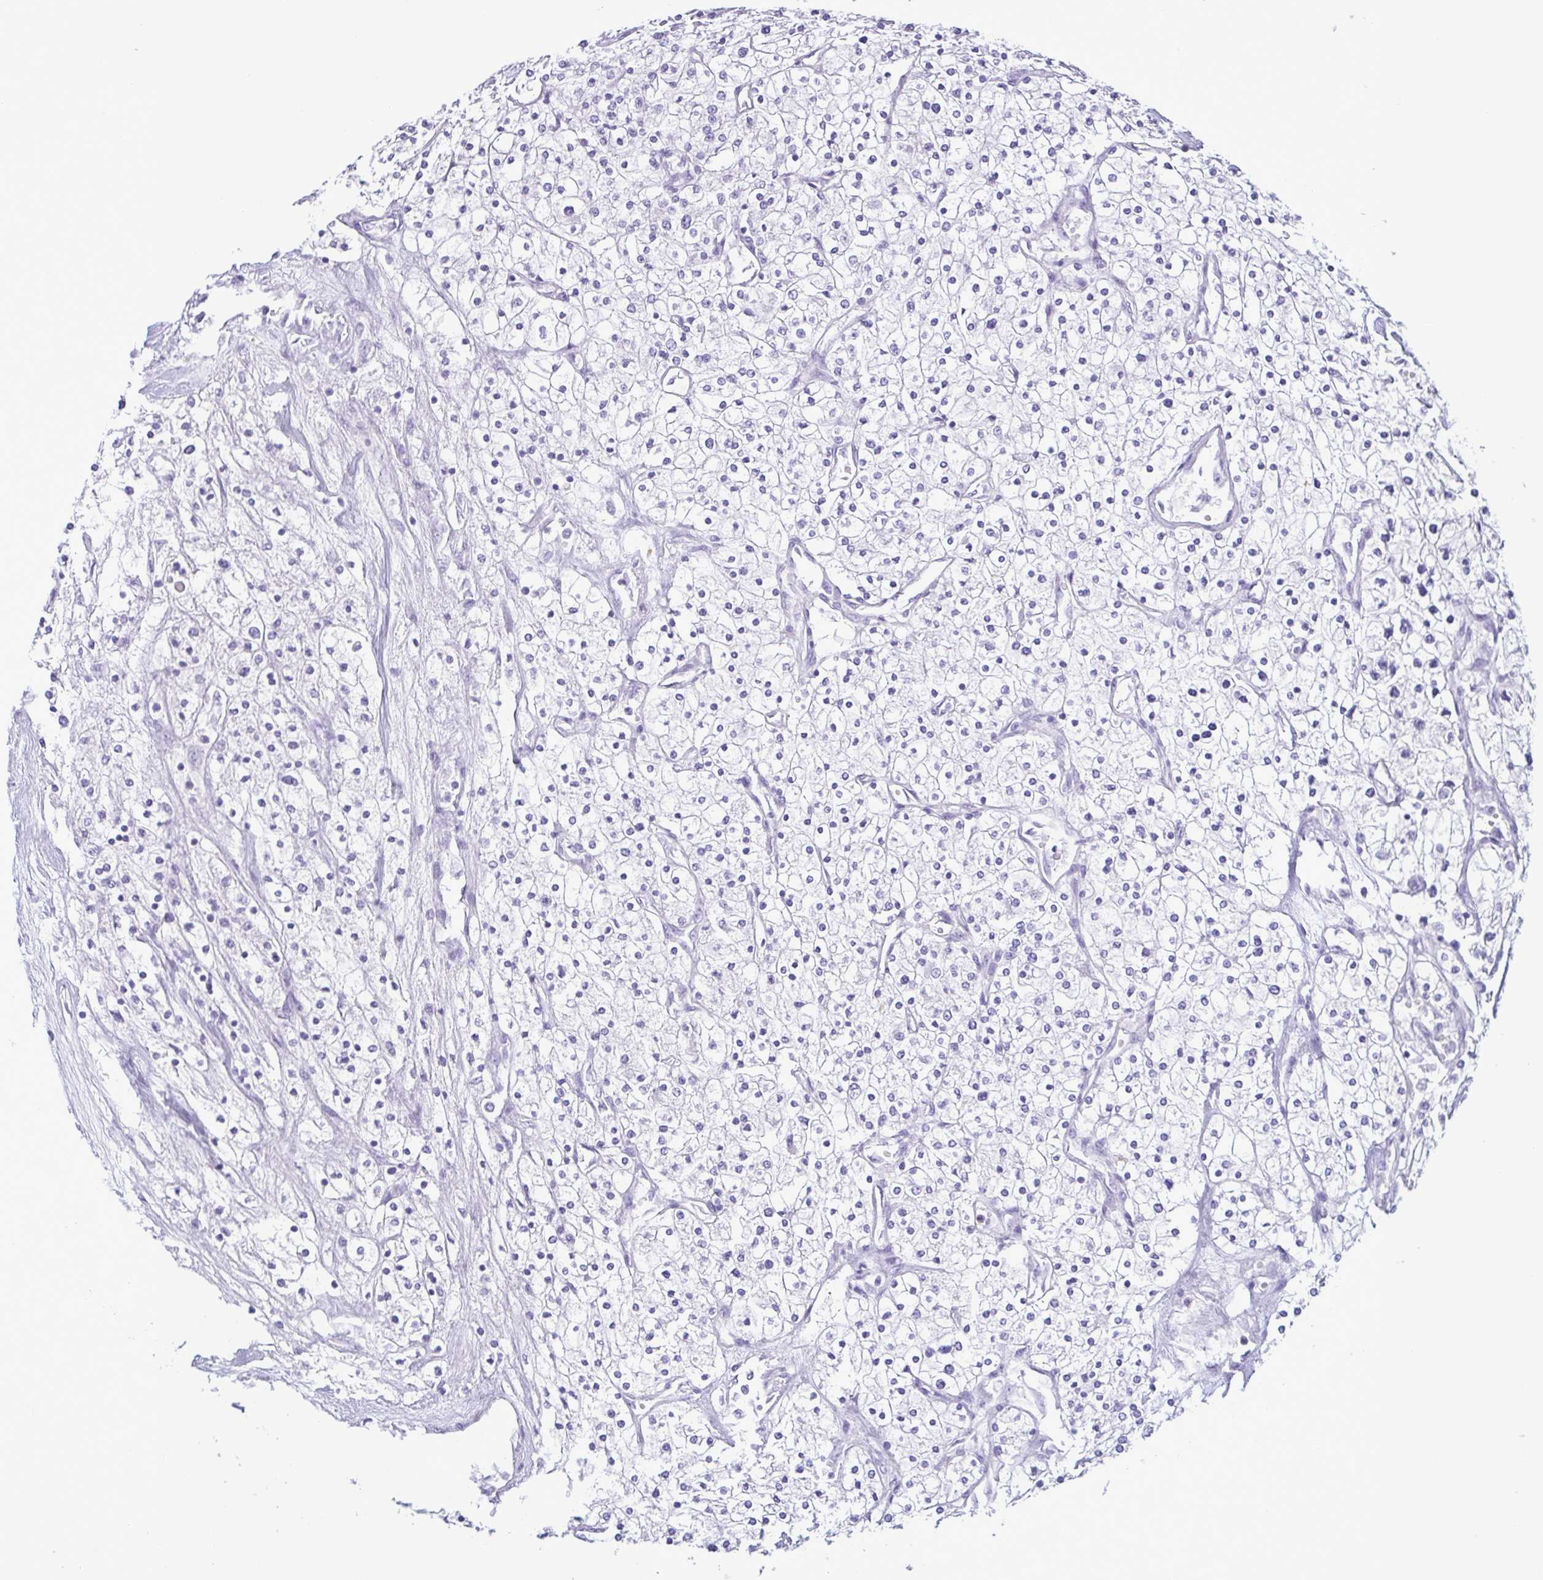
{"staining": {"intensity": "negative", "quantity": "none", "location": "none"}, "tissue": "renal cancer", "cell_type": "Tumor cells", "image_type": "cancer", "snomed": [{"axis": "morphology", "description": "Adenocarcinoma, NOS"}, {"axis": "topography", "description": "Kidney"}], "caption": "DAB immunohistochemical staining of human renal cancer (adenocarcinoma) shows no significant expression in tumor cells.", "gene": "LTF", "patient": {"sex": "male", "age": 80}}